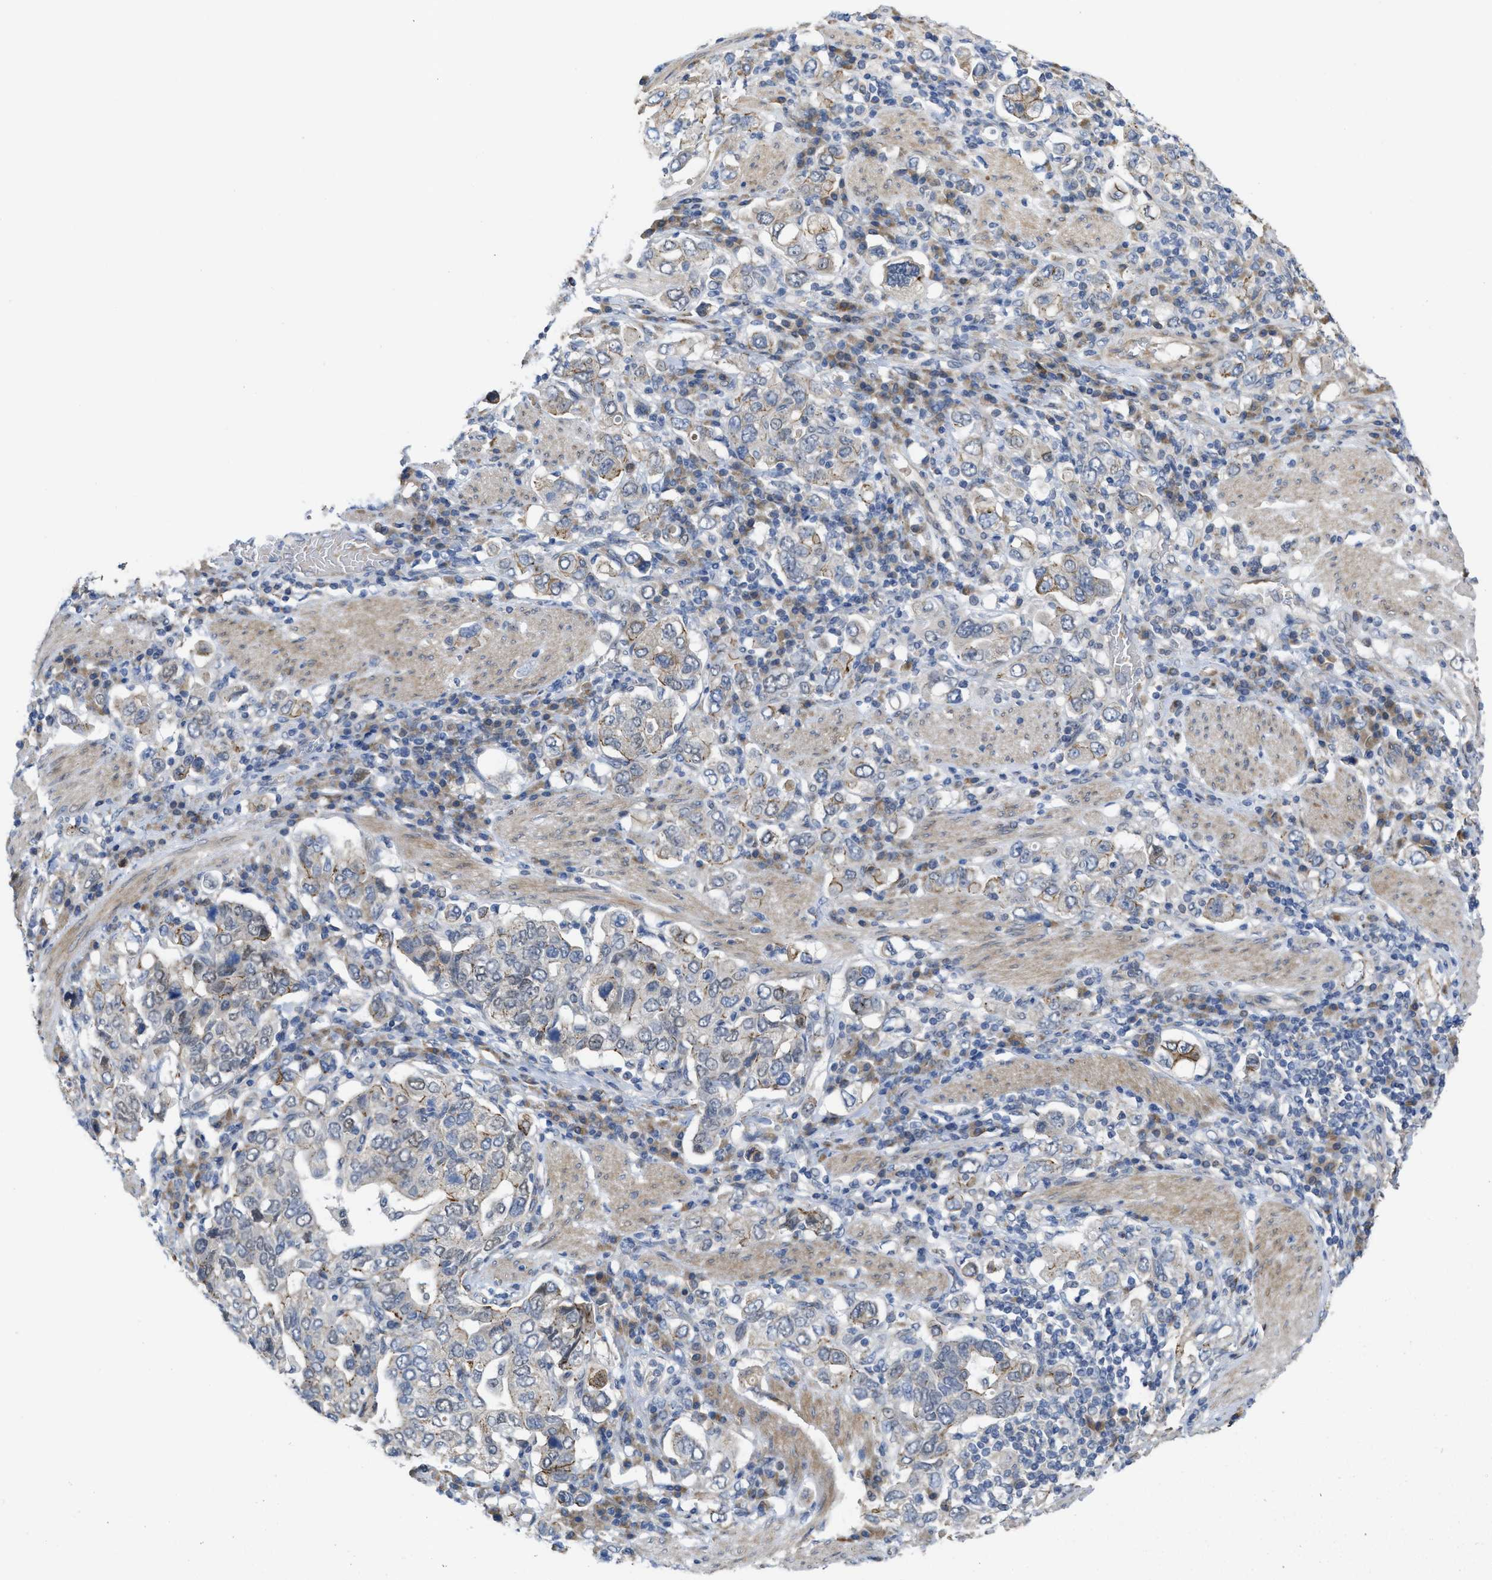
{"staining": {"intensity": "weak", "quantity": "<25%", "location": "cytoplasmic/membranous"}, "tissue": "stomach cancer", "cell_type": "Tumor cells", "image_type": "cancer", "snomed": [{"axis": "morphology", "description": "Adenocarcinoma, NOS"}, {"axis": "topography", "description": "Stomach, upper"}], "caption": "The photomicrograph demonstrates no significant staining in tumor cells of adenocarcinoma (stomach). The staining is performed using DAB brown chromogen with nuclei counter-stained in using hematoxylin.", "gene": "CDPF1", "patient": {"sex": "male", "age": 62}}